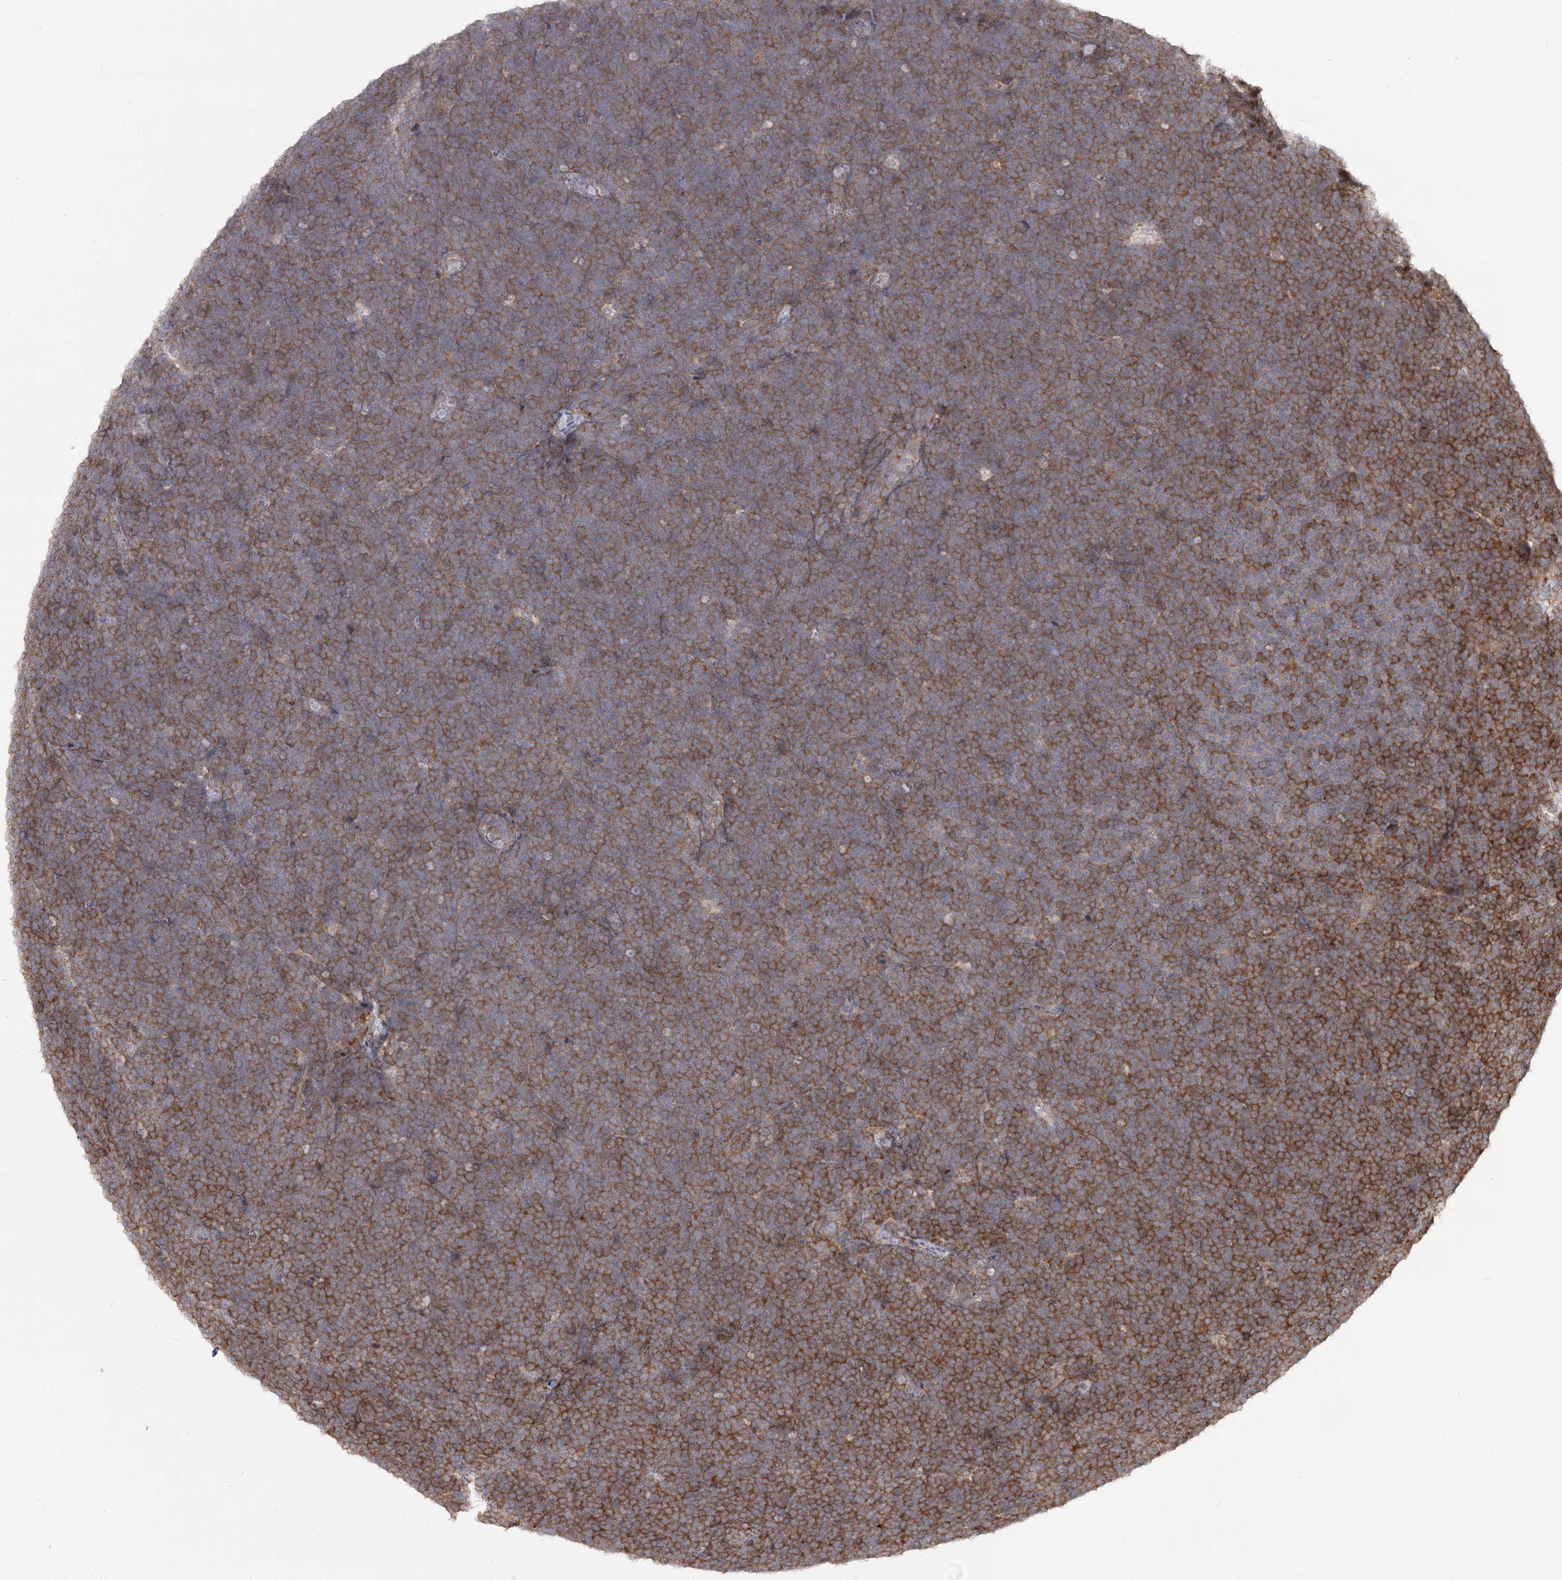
{"staining": {"intensity": "moderate", "quantity": ">75%", "location": "cytoplasmic/membranous"}, "tissue": "lymphoma", "cell_type": "Tumor cells", "image_type": "cancer", "snomed": [{"axis": "morphology", "description": "Malignant lymphoma, non-Hodgkin's type, High grade"}, {"axis": "topography", "description": "Lymph node"}], "caption": "The histopathology image exhibits immunohistochemical staining of high-grade malignant lymphoma, non-Hodgkin's type. There is moderate cytoplasmic/membranous positivity is seen in approximately >75% of tumor cells.", "gene": "CCNG2", "patient": {"sex": "male", "age": 13}}